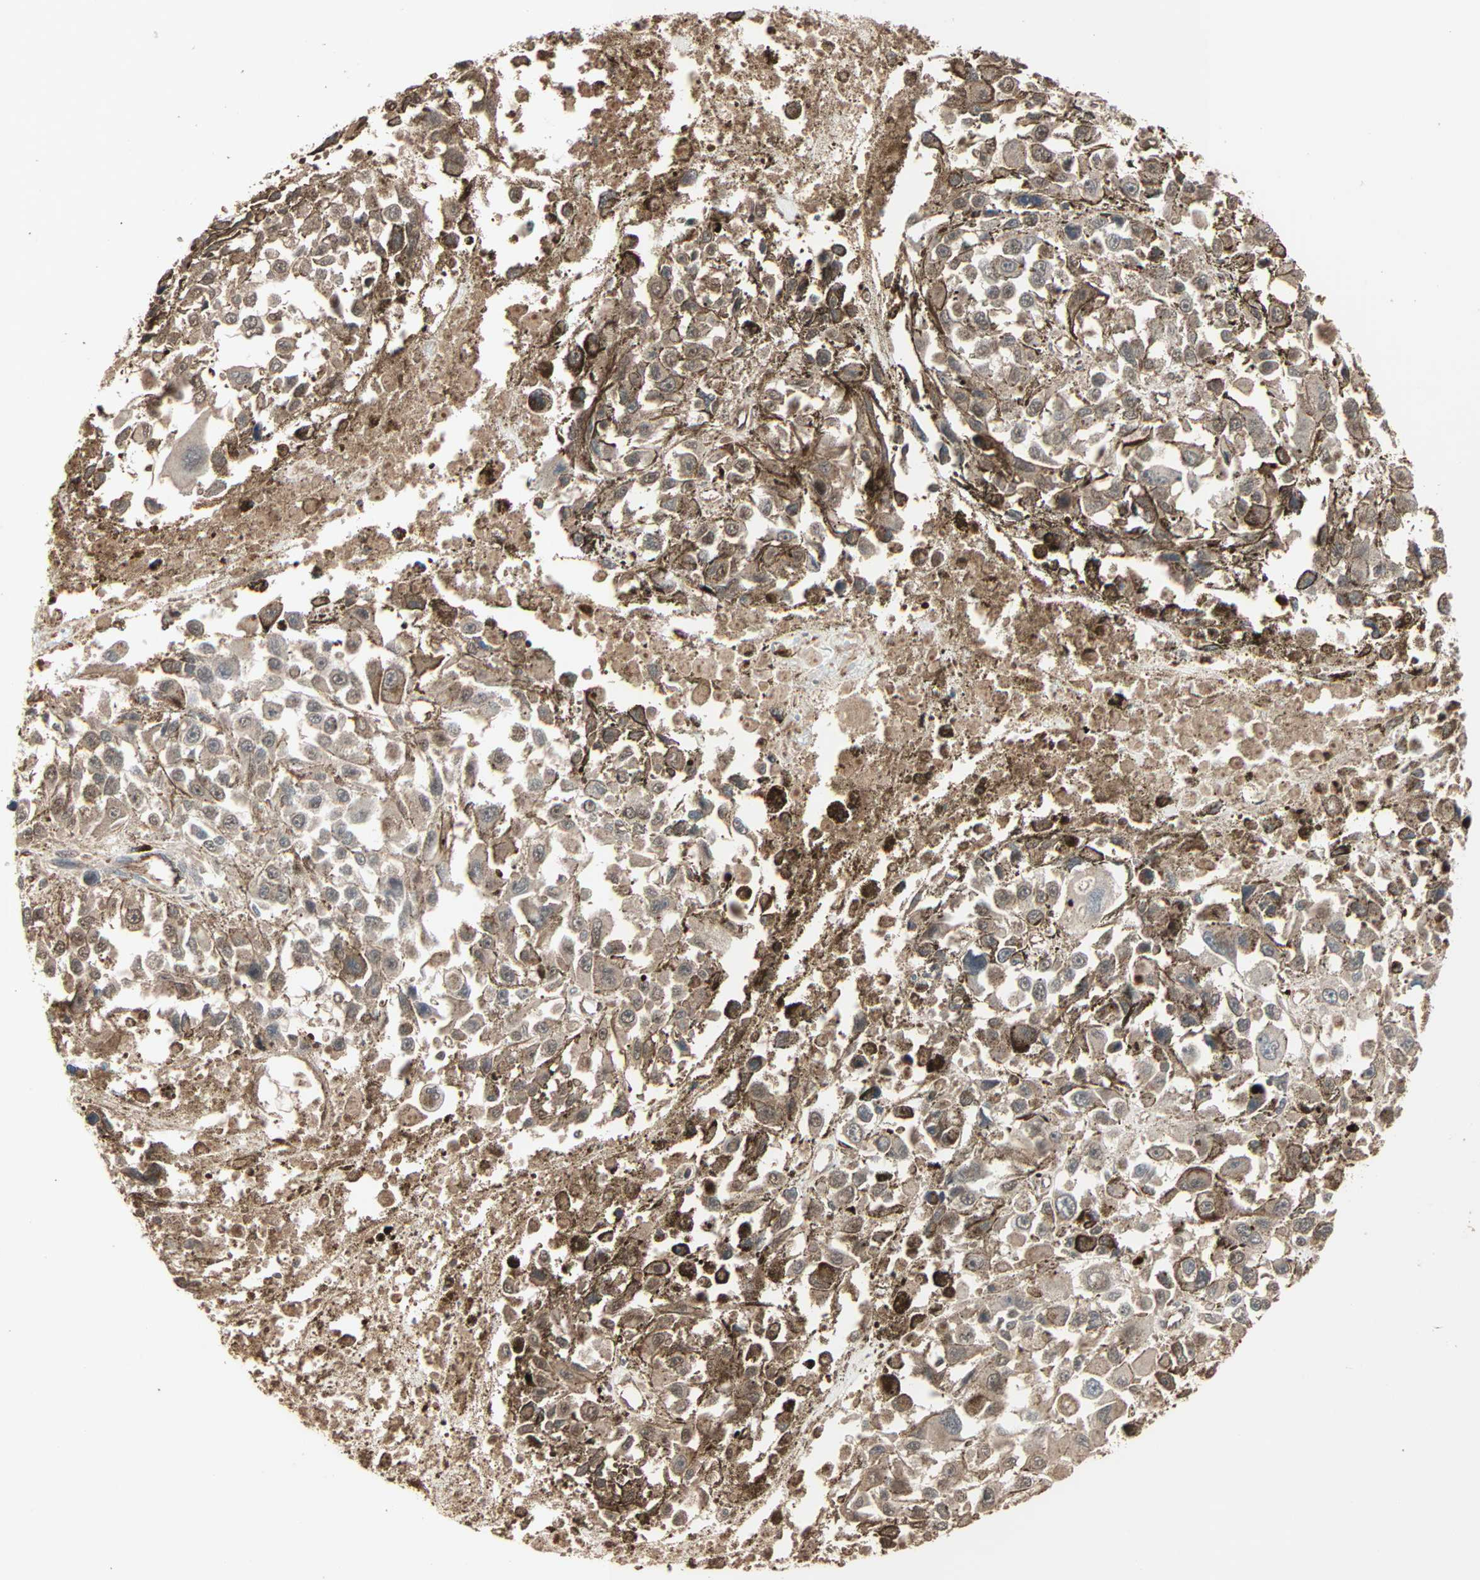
{"staining": {"intensity": "moderate", "quantity": ">75%", "location": "cytoplasmic/membranous"}, "tissue": "melanoma", "cell_type": "Tumor cells", "image_type": "cancer", "snomed": [{"axis": "morphology", "description": "Malignant melanoma, Metastatic site"}, {"axis": "topography", "description": "Lymph node"}], "caption": "The micrograph demonstrates a brown stain indicating the presence of a protein in the cytoplasmic/membranous of tumor cells in melanoma. Immunohistochemistry stains the protein in brown and the nuclei are stained blue.", "gene": "CALCRL", "patient": {"sex": "male", "age": 59}}